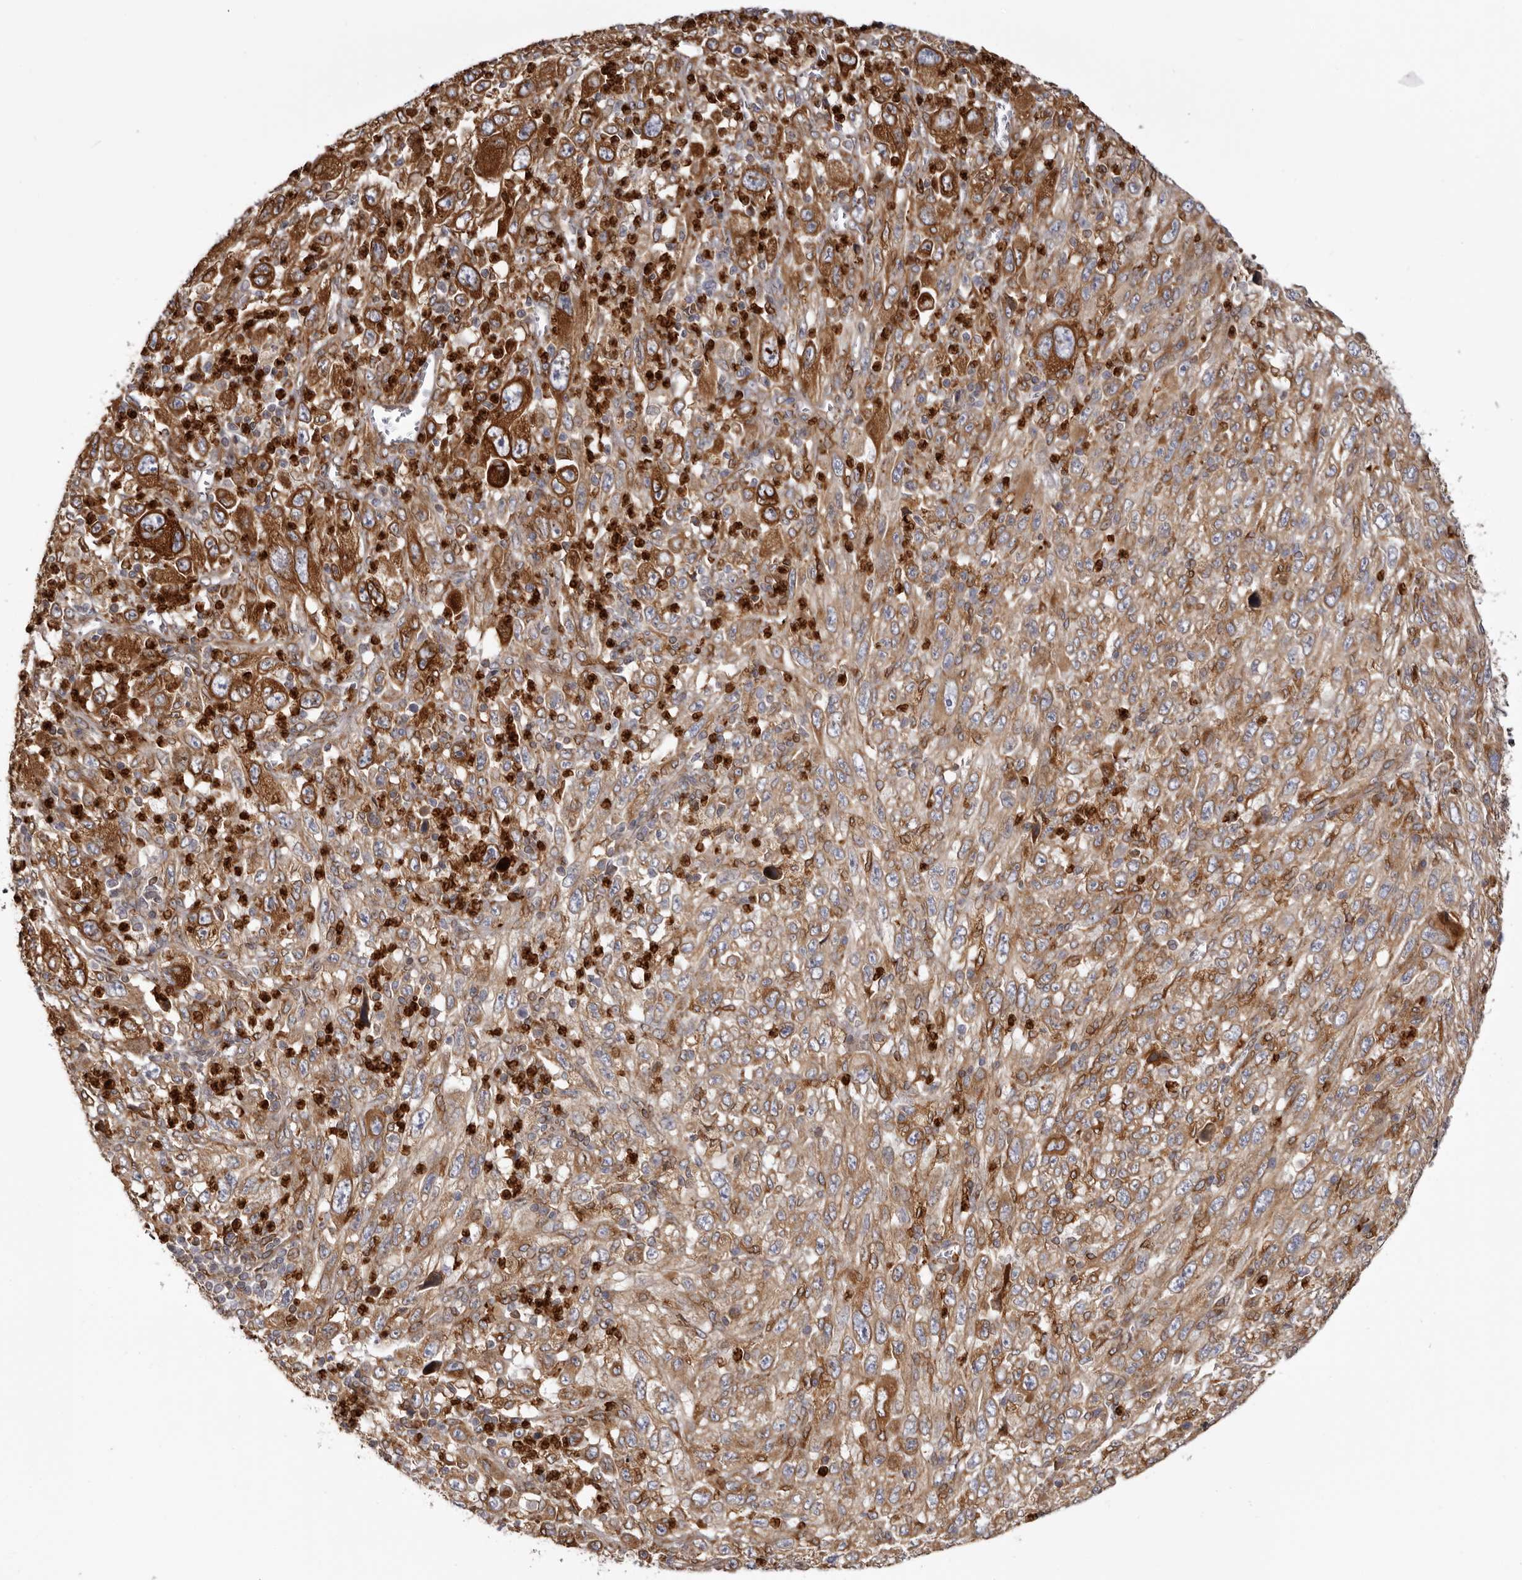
{"staining": {"intensity": "moderate", "quantity": ">75%", "location": "cytoplasmic/membranous"}, "tissue": "melanoma", "cell_type": "Tumor cells", "image_type": "cancer", "snomed": [{"axis": "morphology", "description": "Malignant melanoma, Metastatic site"}, {"axis": "topography", "description": "Skin"}], "caption": "Moderate cytoplasmic/membranous positivity is identified in approximately >75% of tumor cells in melanoma.", "gene": "C4orf3", "patient": {"sex": "female", "age": 56}}